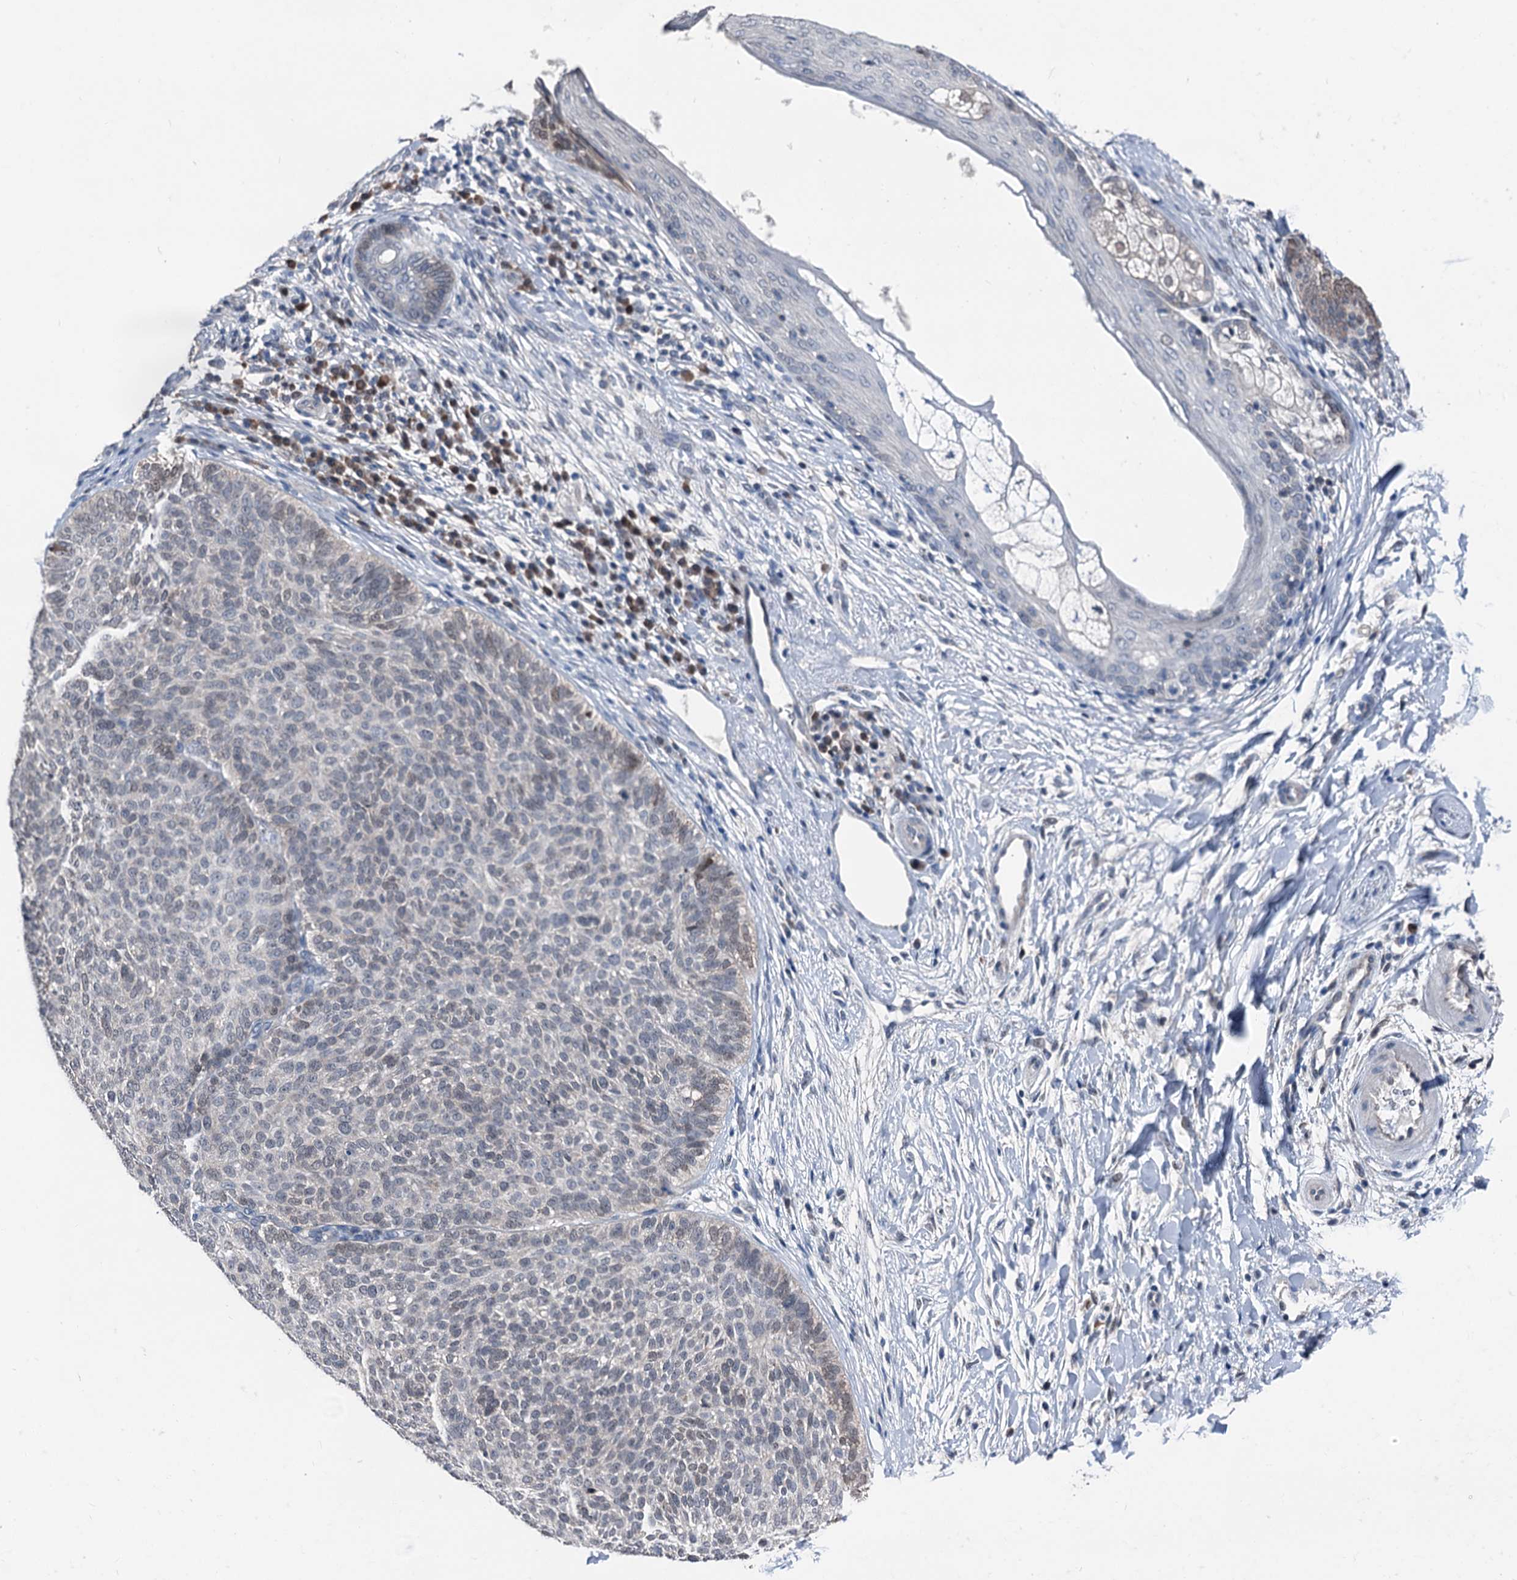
{"staining": {"intensity": "weak", "quantity": "<25%", "location": "nuclear"}, "tissue": "skin cancer", "cell_type": "Tumor cells", "image_type": "cancer", "snomed": [{"axis": "morphology", "description": "Basal cell carcinoma"}, {"axis": "topography", "description": "Skin"}], "caption": "Human basal cell carcinoma (skin) stained for a protein using immunohistochemistry displays no staining in tumor cells.", "gene": "GLO1", "patient": {"sex": "male", "age": 85}}